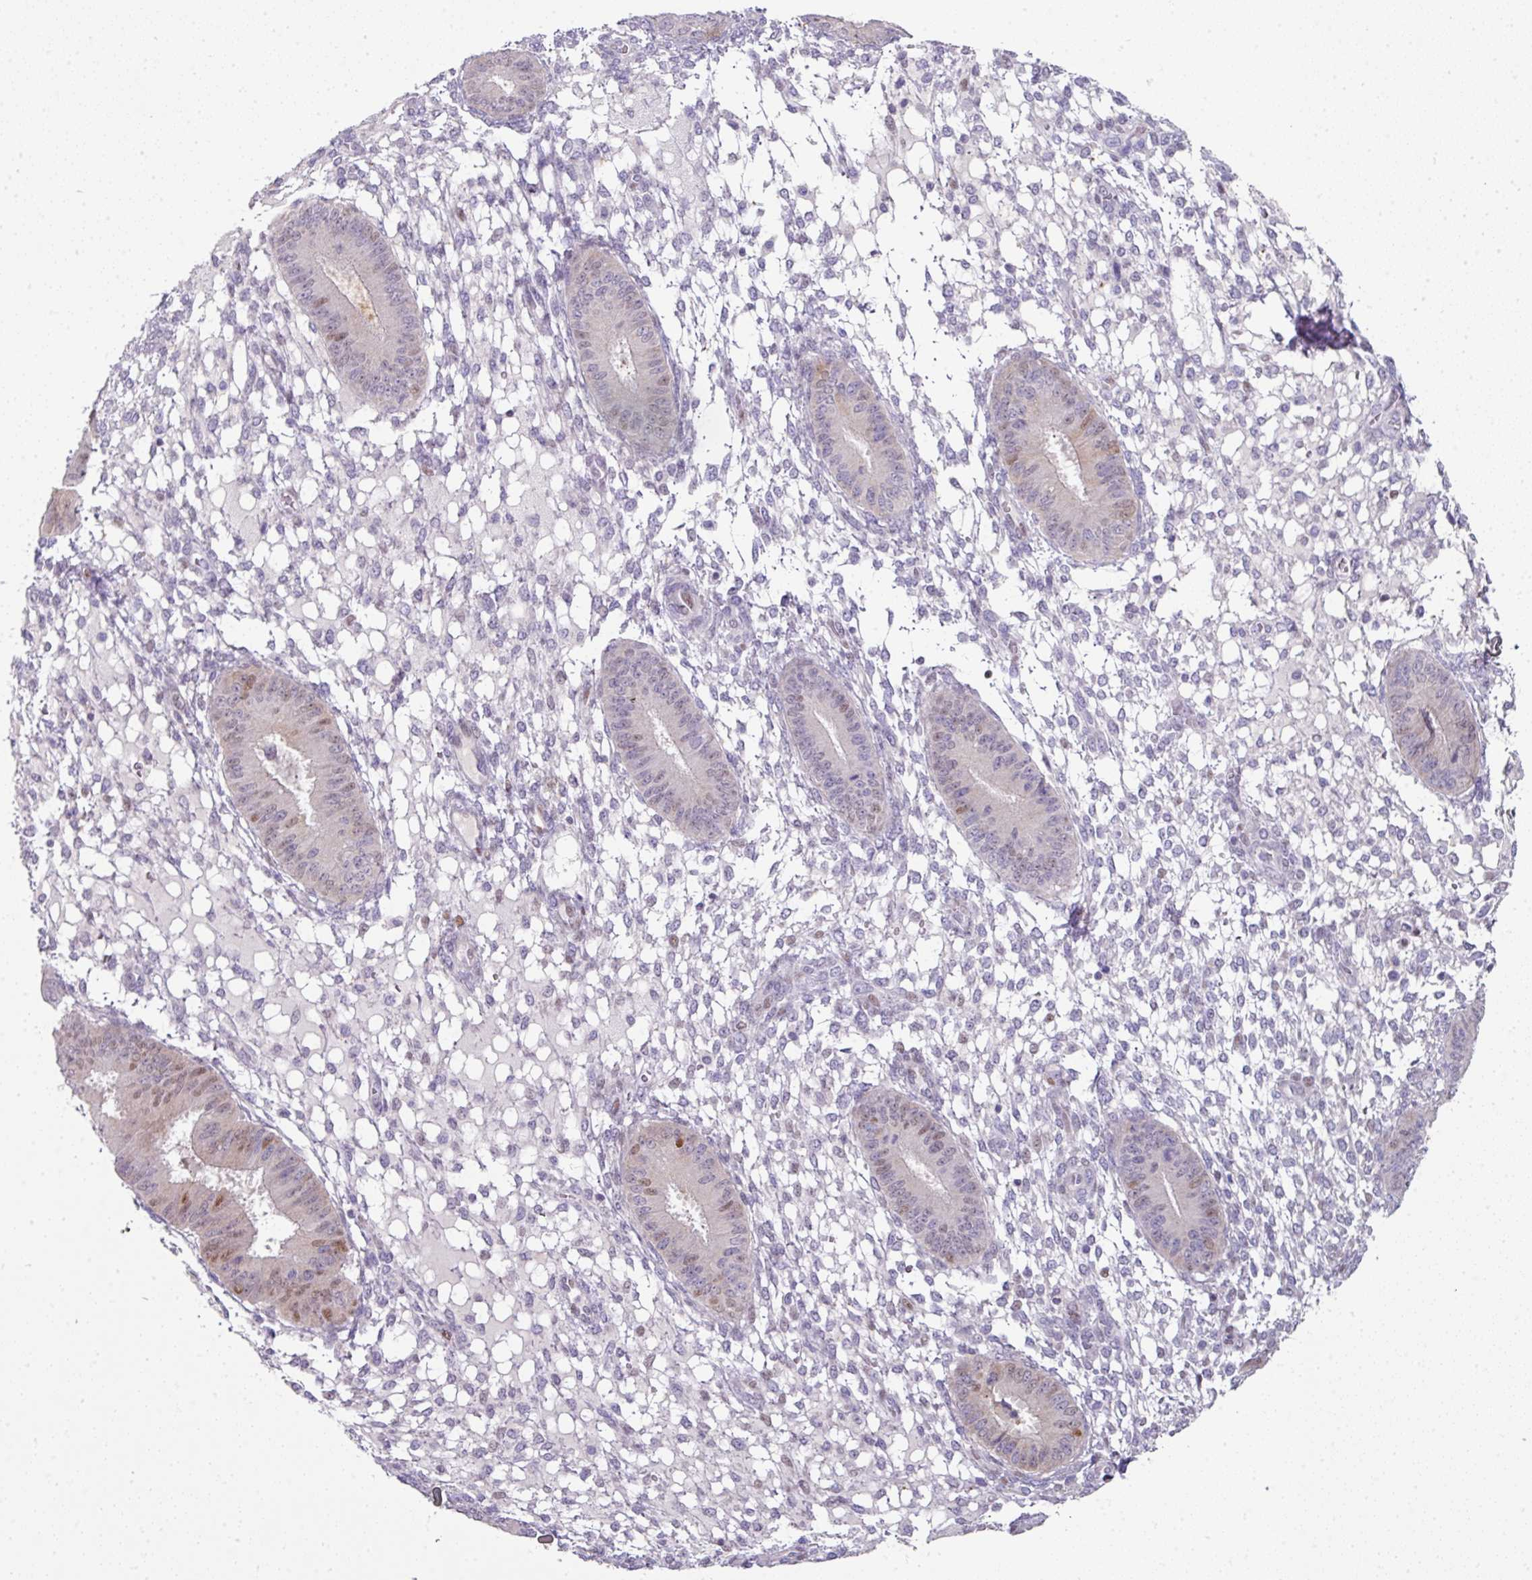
{"staining": {"intensity": "negative", "quantity": "none", "location": "none"}, "tissue": "endometrium", "cell_type": "Cells in endometrial stroma", "image_type": "normal", "snomed": [{"axis": "morphology", "description": "Normal tissue, NOS"}, {"axis": "topography", "description": "Endometrium"}], "caption": "Endometrium stained for a protein using immunohistochemistry (IHC) reveals no staining cells in endometrial stroma.", "gene": "ANKRD18A", "patient": {"sex": "female", "age": 49}}